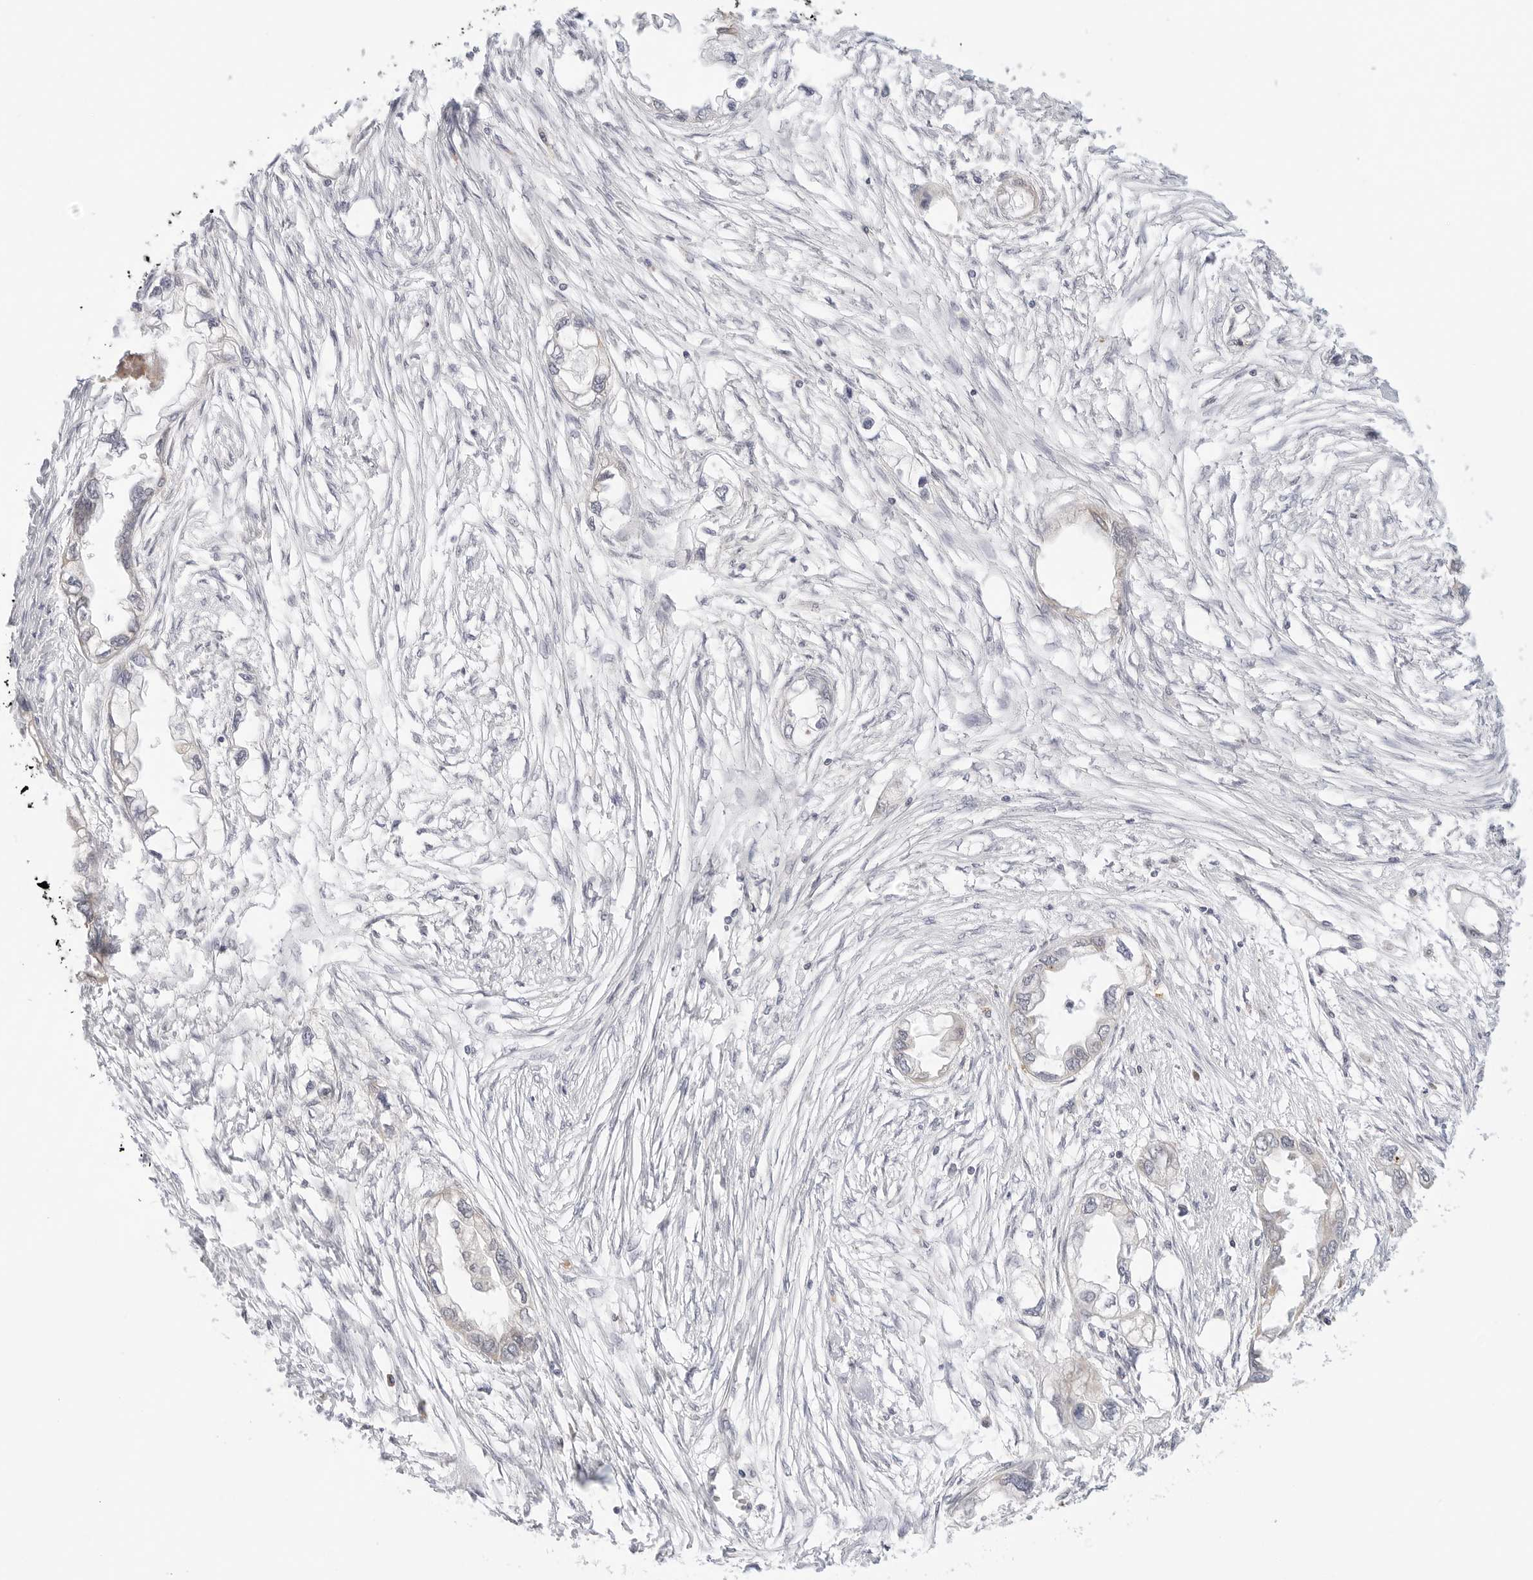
{"staining": {"intensity": "negative", "quantity": "none", "location": "none"}, "tissue": "endometrial cancer", "cell_type": "Tumor cells", "image_type": "cancer", "snomed": [{"axis": "morphology", "description": "Adenocarcinoma, NOS"}, {"axis": "morphology", "description": "Adenocarcinoma, metastatic, NOS"}, {"axis": "topography", "description": "Adipose tissue"}, {"axis": "topography", "description": "Endometrium"}], "caption": "IHC of adenocarcinoma (endometrial) displays no staining in tumor cells.", "gene": "ERO1B", "patient": {"sex": "female", "age": 67}}